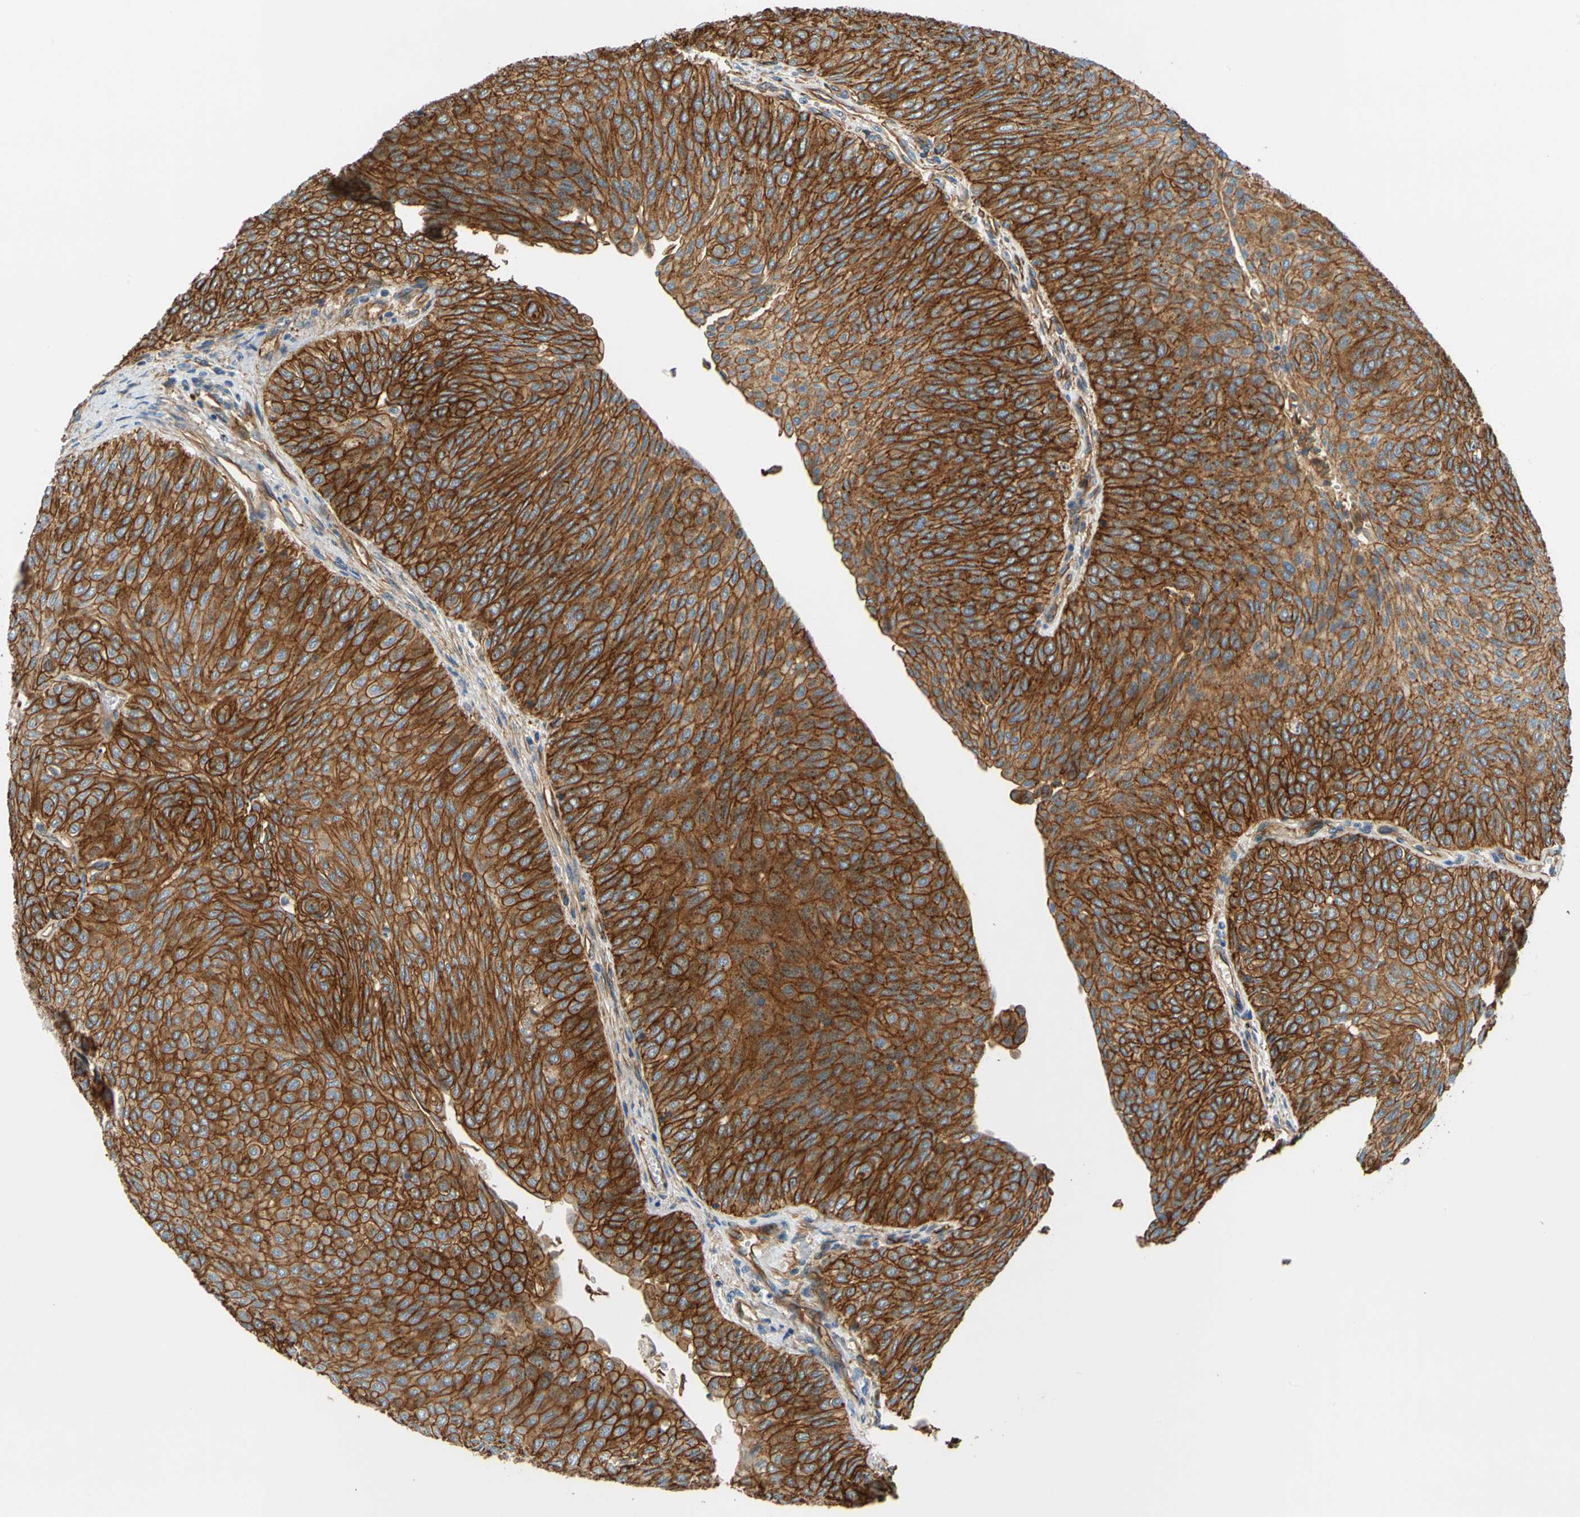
{"staining": {"intensity": "strong", "quantity": ">75%", "location": "cytoplasmic/membranous"}, "tissue": "urothelial cancer", "cell_type": "Tumor cells", "image_type": "cancer", "snomed": [{"axis": "morphology", "description": "Urothelial carcinoma, Low grade"}, {"axis": "topography", "description": "Urinary bladder"}], "caption": "Immunohistochemical staining of low-grade urothelial carcinoma demonstrates strong cytoplasmic/membranous protein staining in about >75% of tumor cells.", "gene": "SPTAN1", "patient": {"sex": "male", "age": 78}}